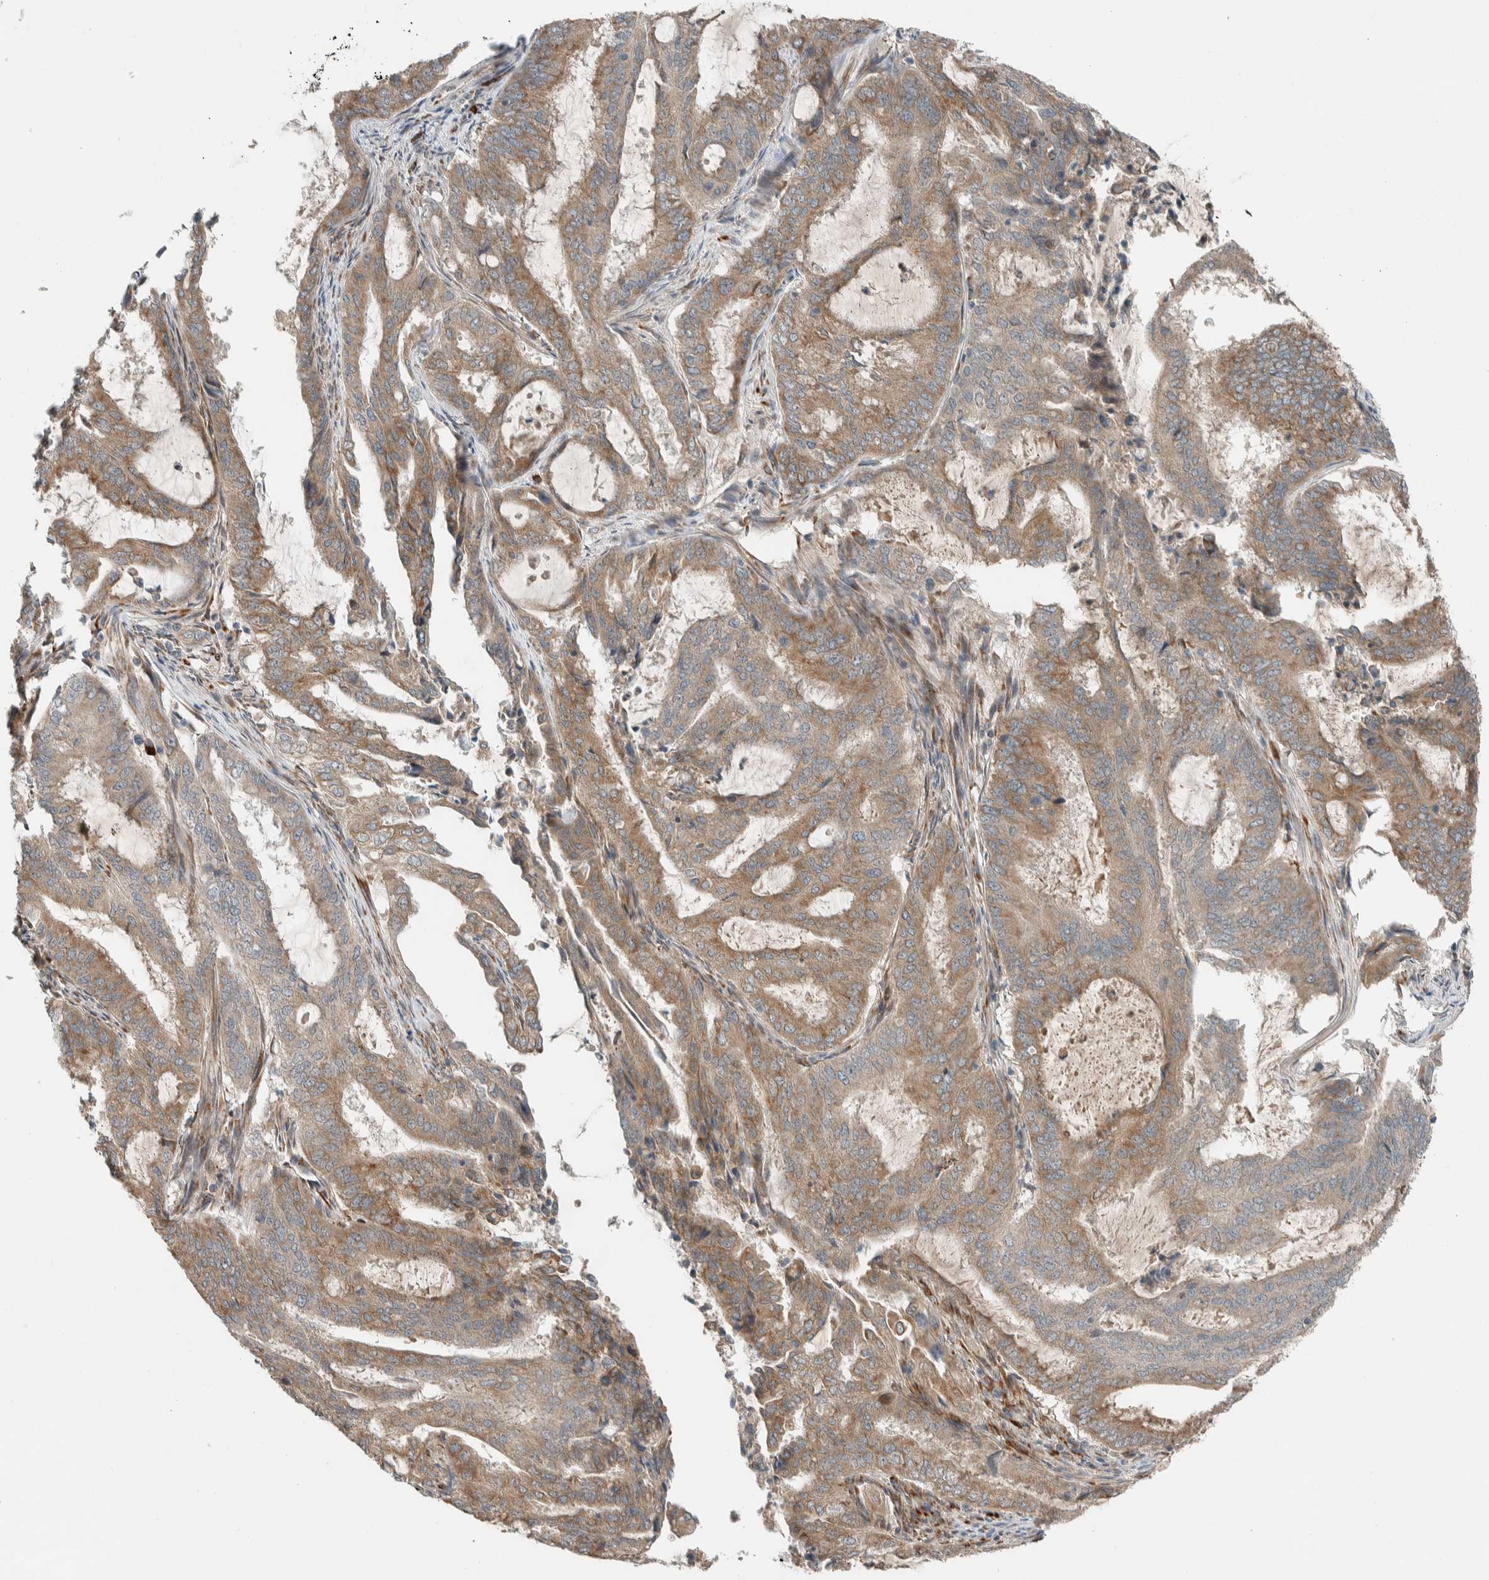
{"staining": {"intensity": "moderate", "quantity": ">75%", "location": "cytoplasmic/membranous"}, "tissue": "endometrial cancer", "cell_type": "Tumor cells", "image_type": "cancer", "snomed": [{"axis": "morphology", "description": "Adenocarcinoma, NOS"}, {"axis": "topography", "description": "Endometrium"}], "caption": "A micrograph showing moderate cytoplasmic/membranous expression in about >75% of tumor cells in endometrial adenocarcinoma, as visualized by brown immunohistochemical staining.", "gene": "CTBP2", "patient": {"sex": "female", "age": 51}}